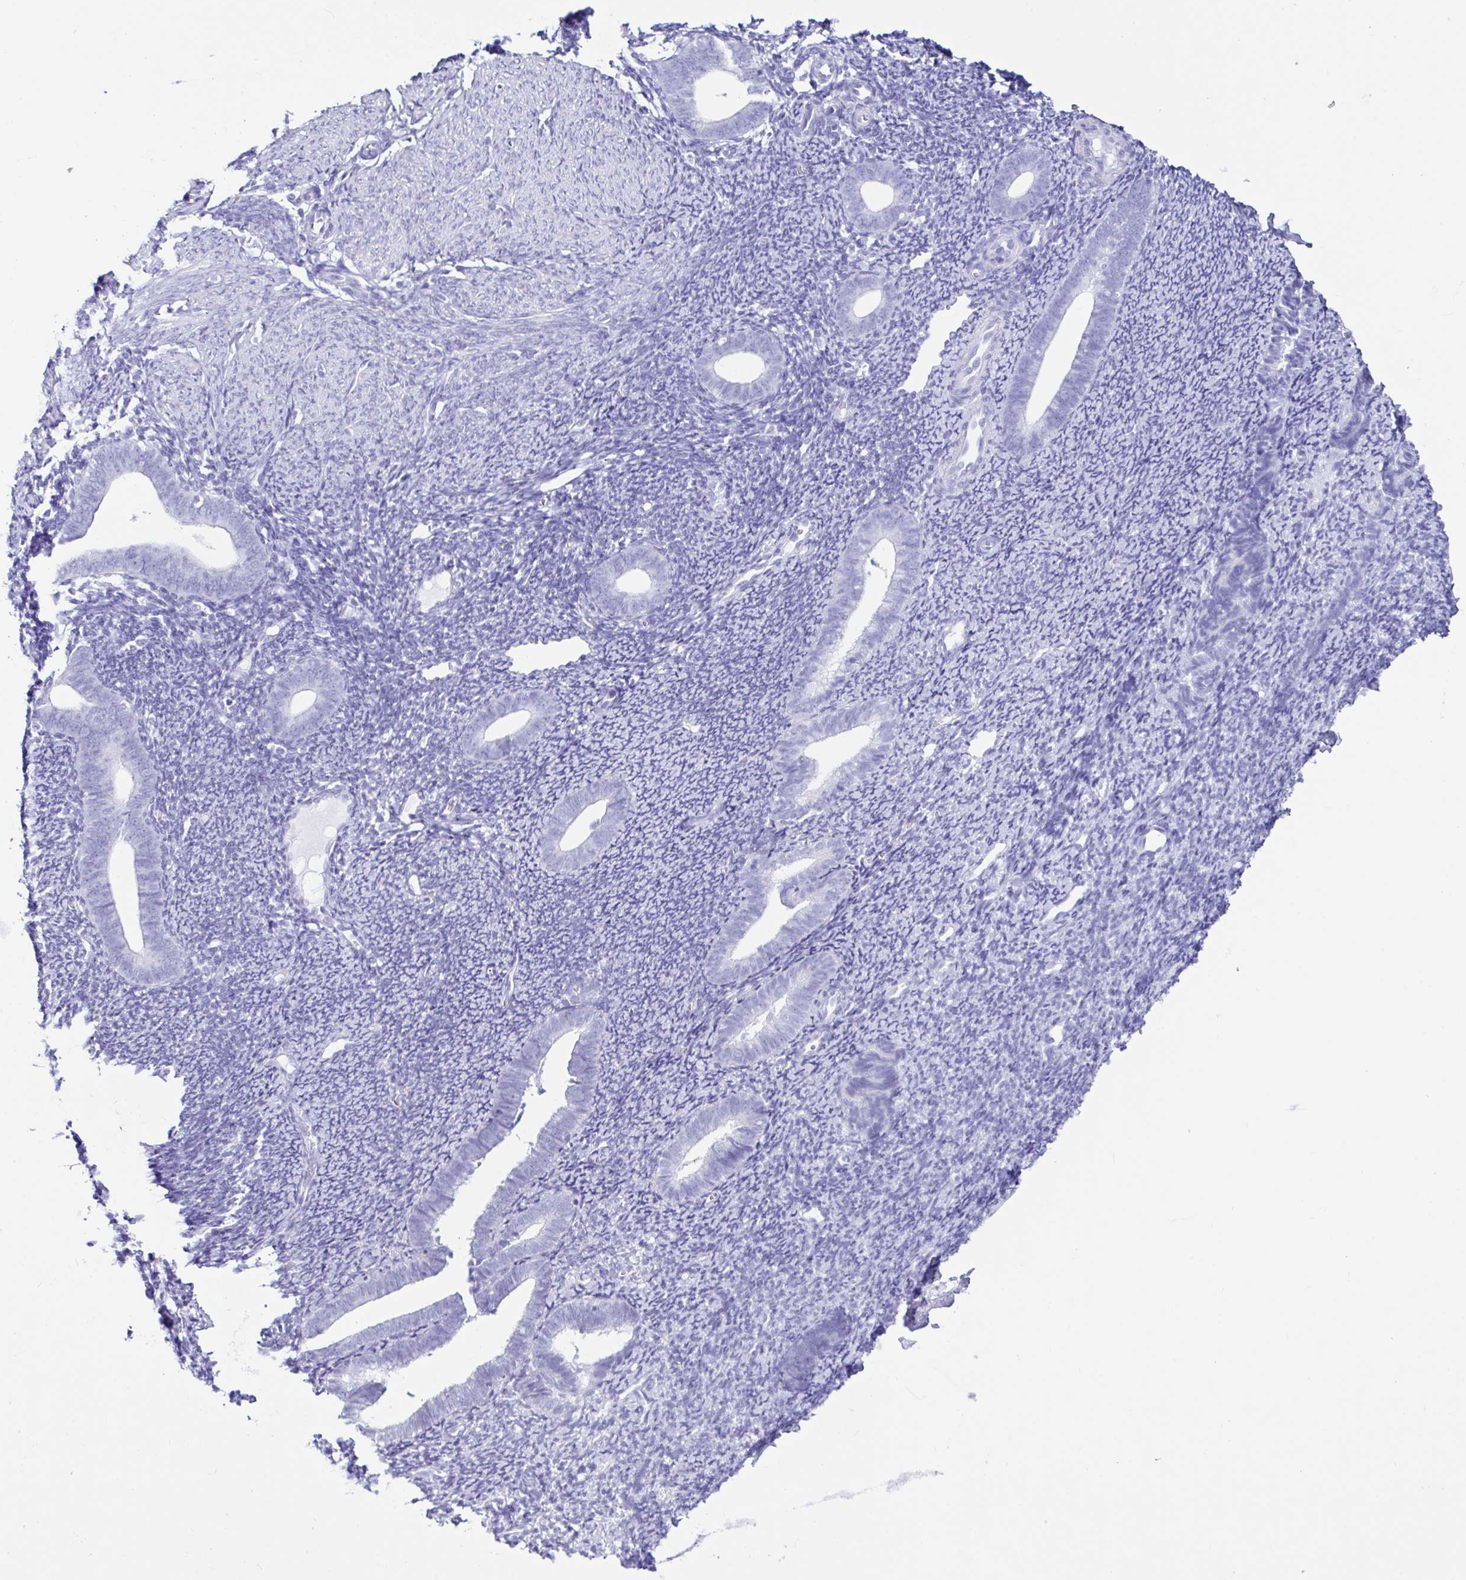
{"staining": {"intensity": "negative", "quantity": "none", "location": "none"}, "tissue": "endometrium", "cell_type": "Cells in endometrial stroma", "image_type": "normal", "snomed": [{"axis": "morphology", "description": "Normal tissue, NOS"}, {"axis": "topography", "description": "Endometrium"}], "caption": "IHC of normal human endometrium displays no staining in cells in endometrial stroma.", "gene": "PIGF", "patient": {"sex": "female", "age": 39}}